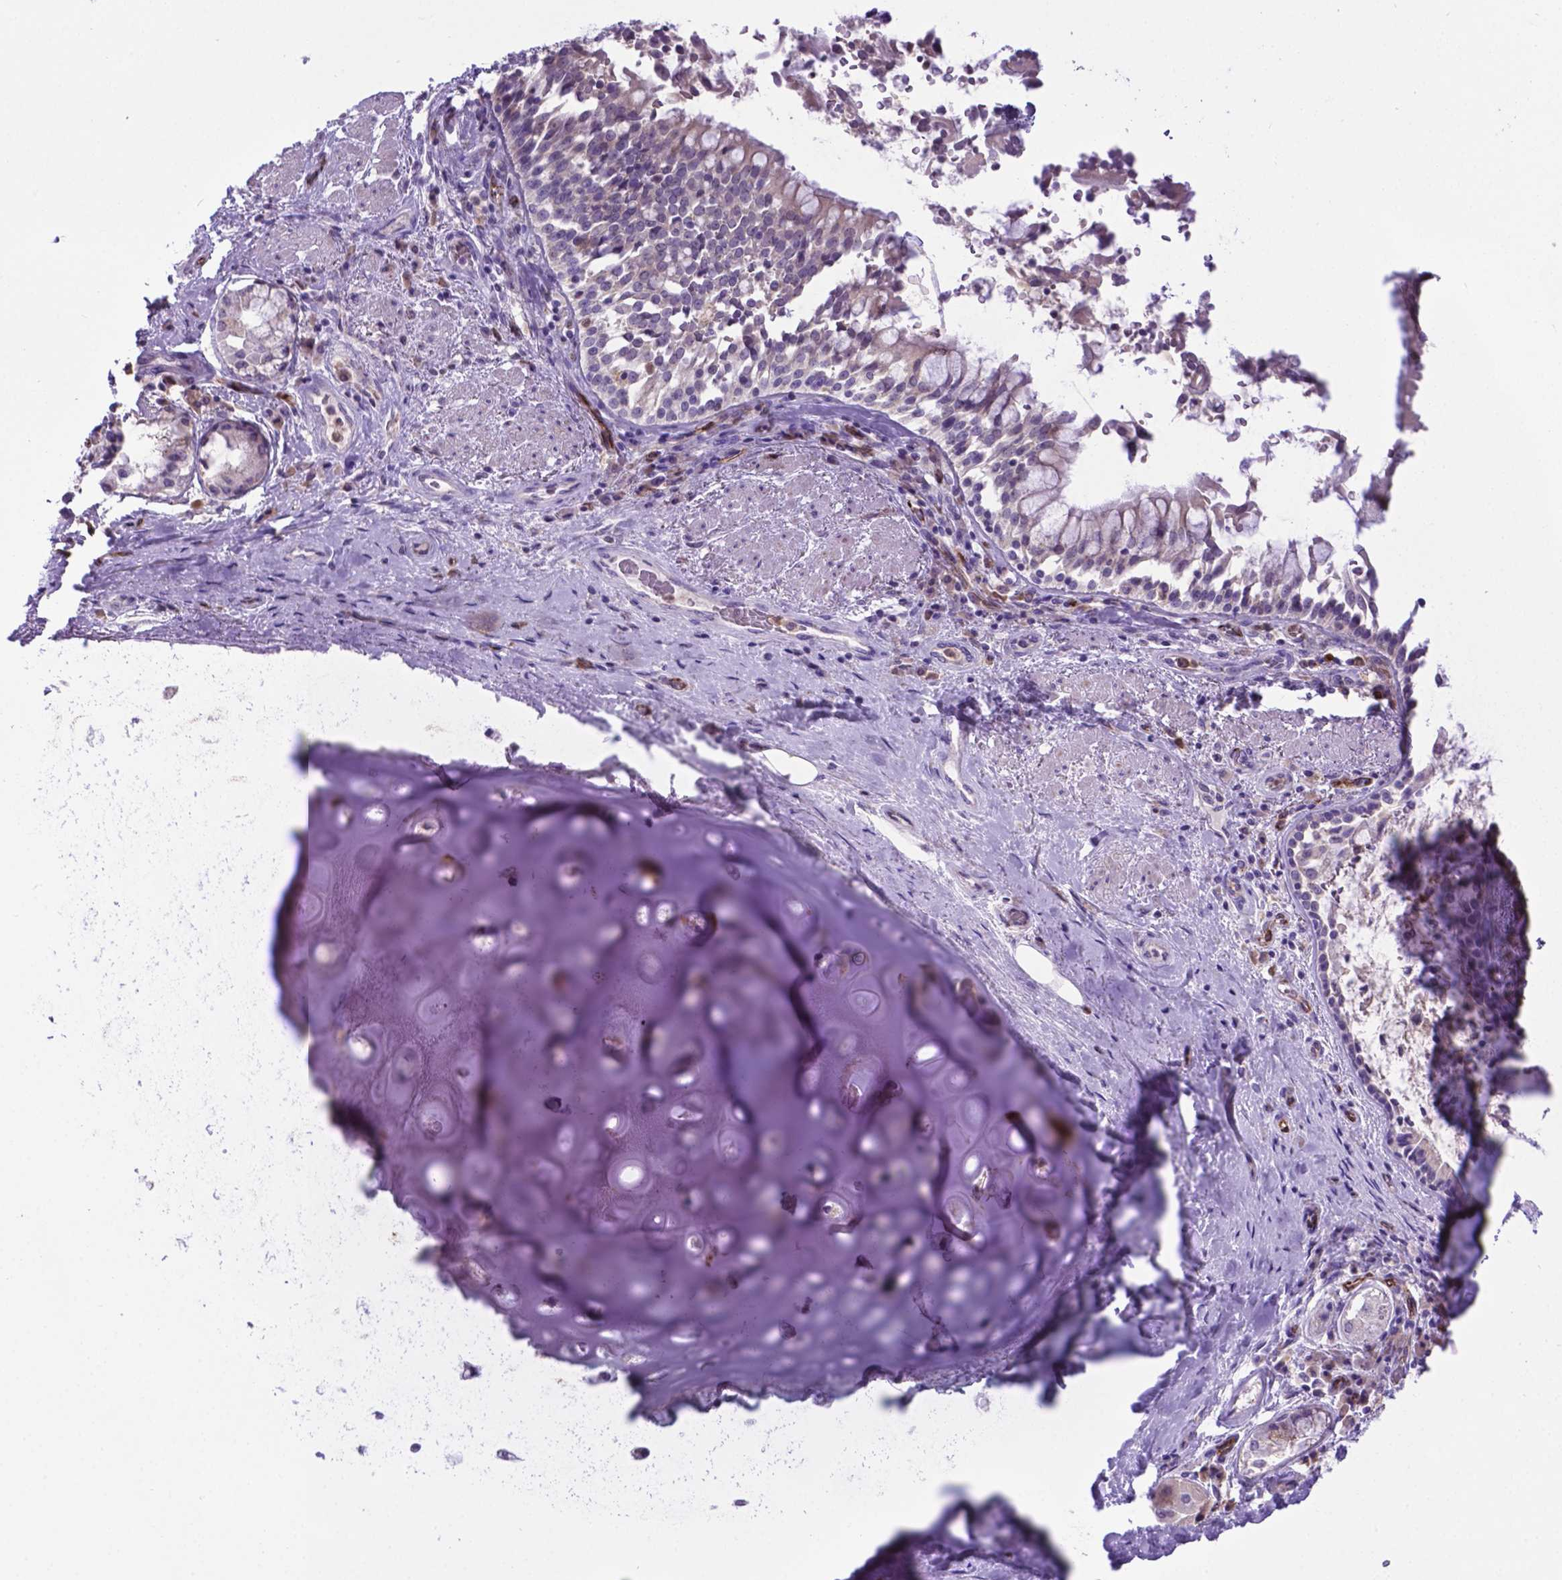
{"staining": {"intensity": "negative", "quantity": "none", "location": "none"}, "tissue": "adipose tissue", "cell_type": "Adipocytes", "image_type": "normal", "snomed": [{"axis": "morphology", "description": "Normal tissue, NOS"}, {"axis": "topography", "description": "Cartilage tissue"}, {"axis": "topography", "description": "Bronchus"}], "caption": "This is an IHC photomicrograph of unremarkable adipose tissue. There is no staining in adipocytes.", "gene": "LZTR1", "patient": {"sex": "male", "age": 64}}